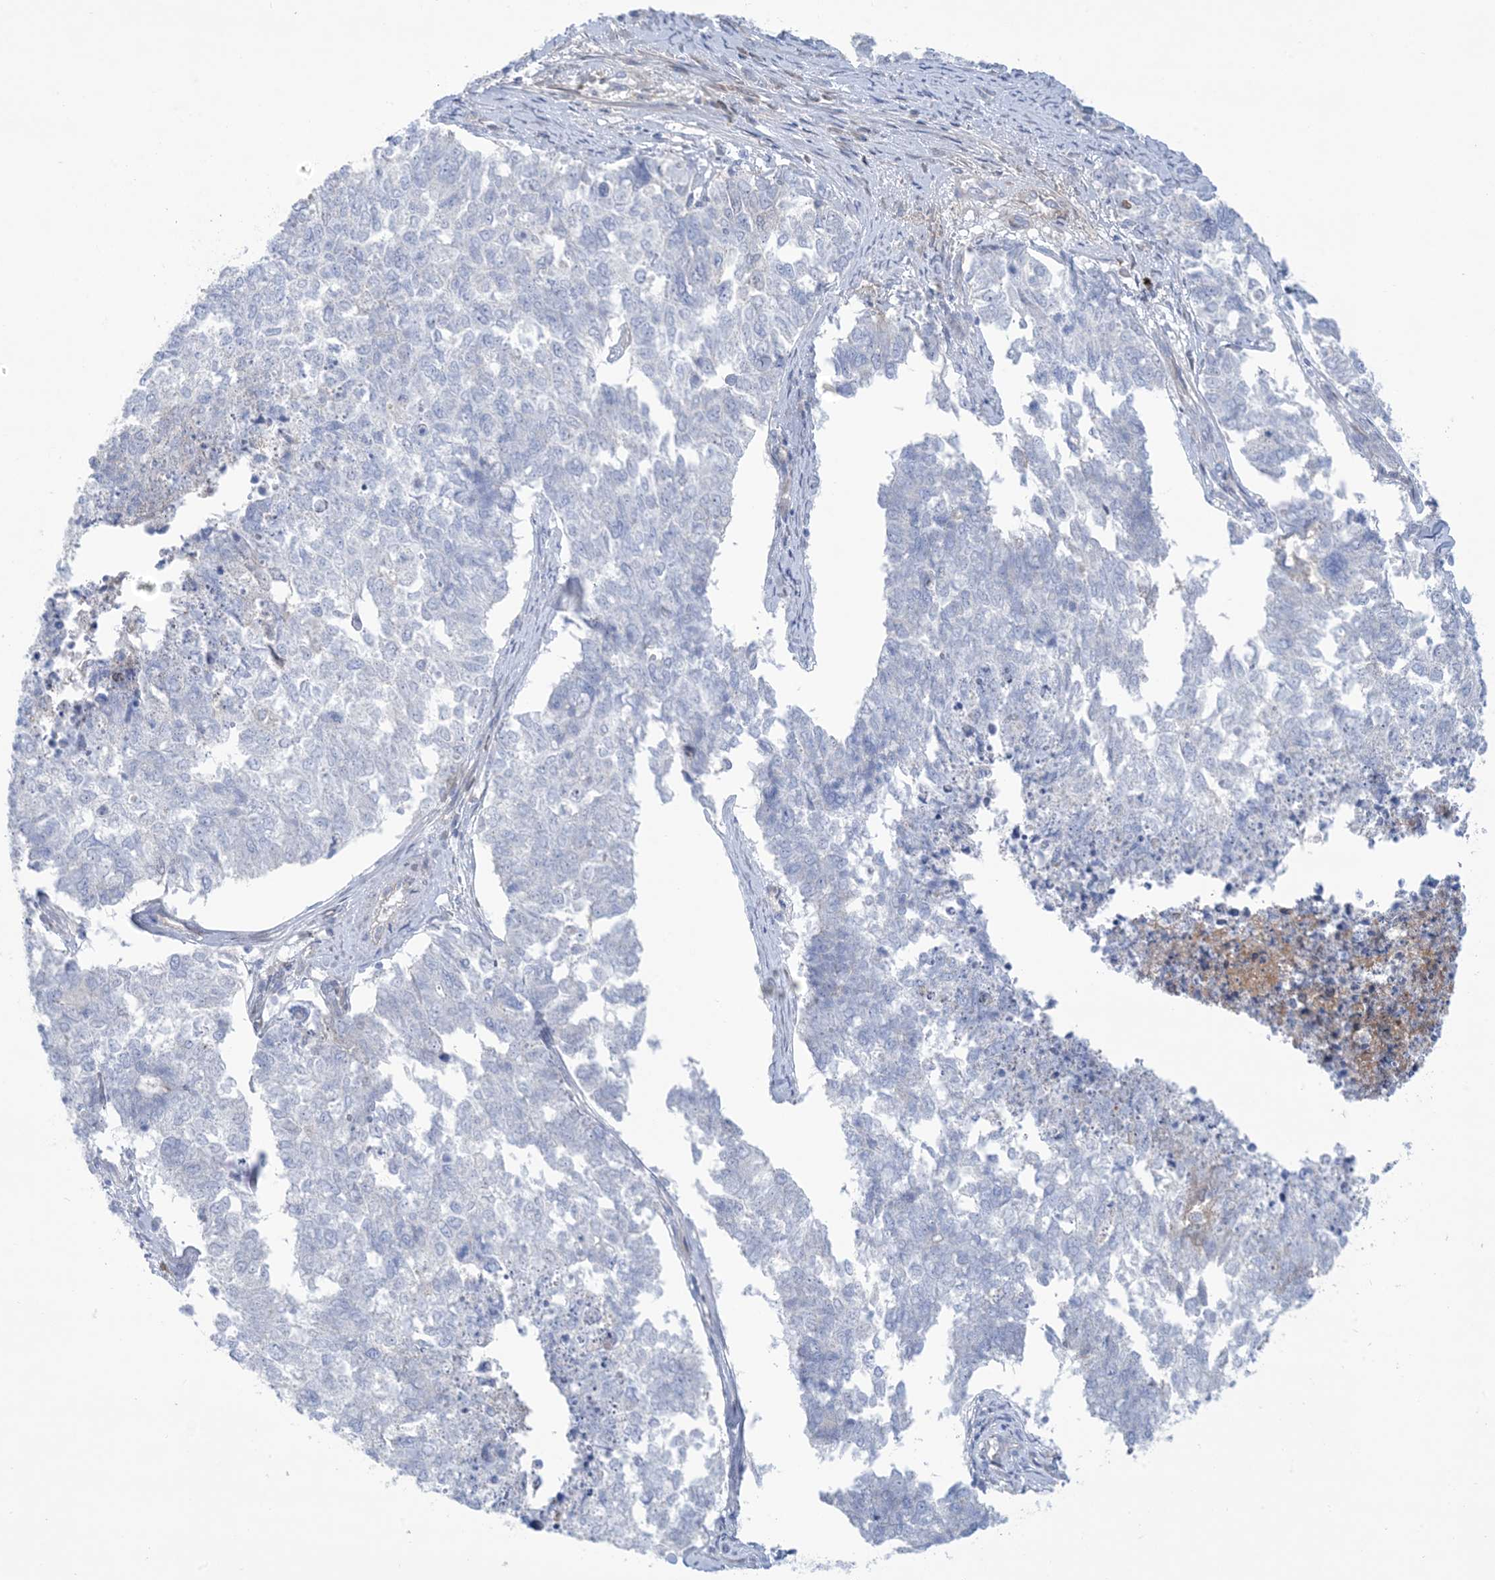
{"staining": {"intensity": "negative", "quantity": "none", "location": "none"}, "tissue": "cervical cancer", "cell_type": "Tumor cells", "image_type": "cancer", "snomed": [{"axis": "morphology", "description": "Squamous cell carcinoma, NOS"}, {"axis": "topography", "description": "Cervix"}], "caption": "IHC micrograph of human cervical cancer stained for a protein (brown), which shows no positivity in tumor cells. (Stains: DAB IHC with hematoxylin counter stain, Microscopy: brightfield microscopy at high magnification).", "gene": "ATP11C", "patient": {"sex": "female", "age": 63}}